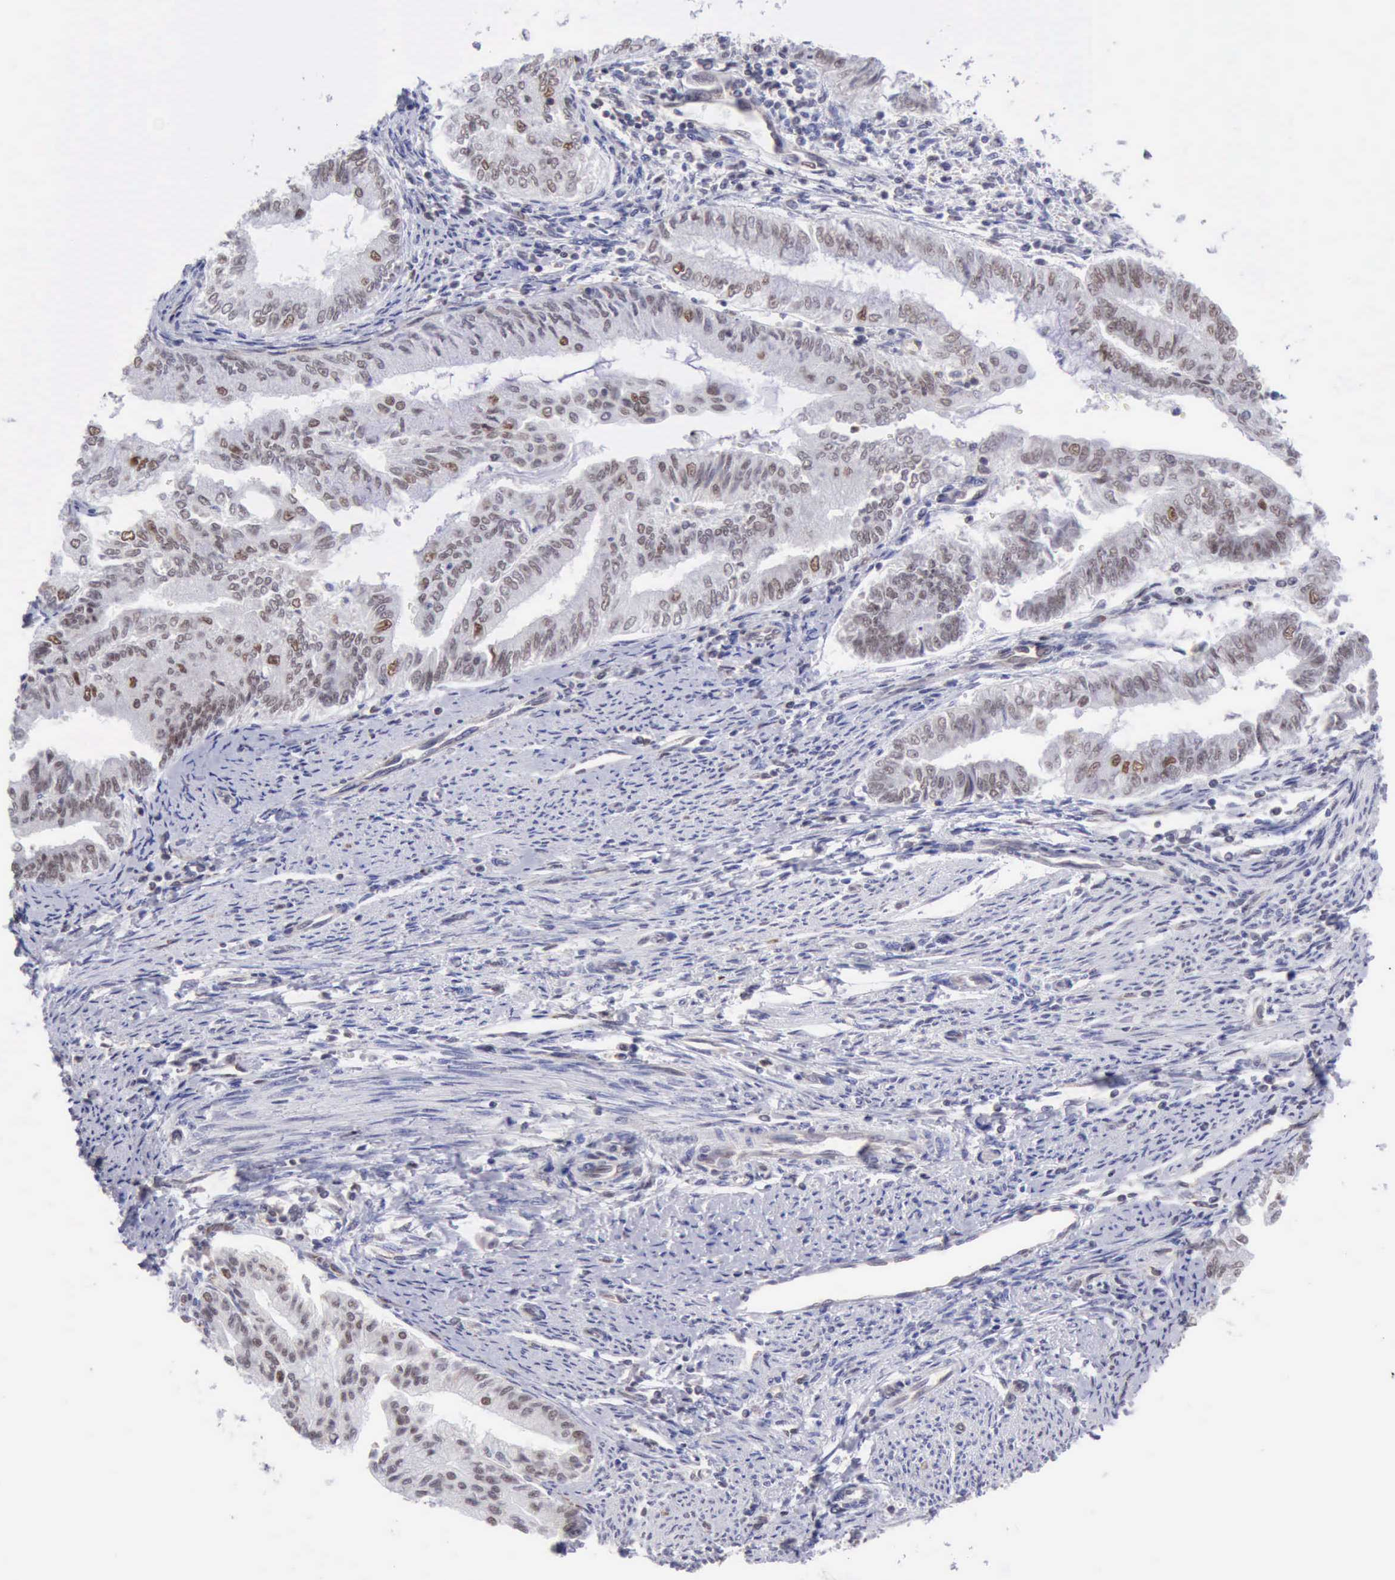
{"staining": {"intensity": "moderate", "quantity": "<25%", "location": "nuclear"}, "tissue": "endometrial cancer", "cell_type": "Tumor cells", "image_type": "cancer", "snomed": [{"axis": "morphology", "description": "Adenocarcinoma, NOS"}, {"axis": "topography", "description": "Endometrium"}], "caption": "A high-resolution micrograph shows immunohistochemistry (IHC) staining of endometrial cancer (adenocarcinoma), which displays moderate nuclear positivity in about <25% of tumor cells.", "gene": "ERCC4", "patient": {"sex": "female", "age": 66}}